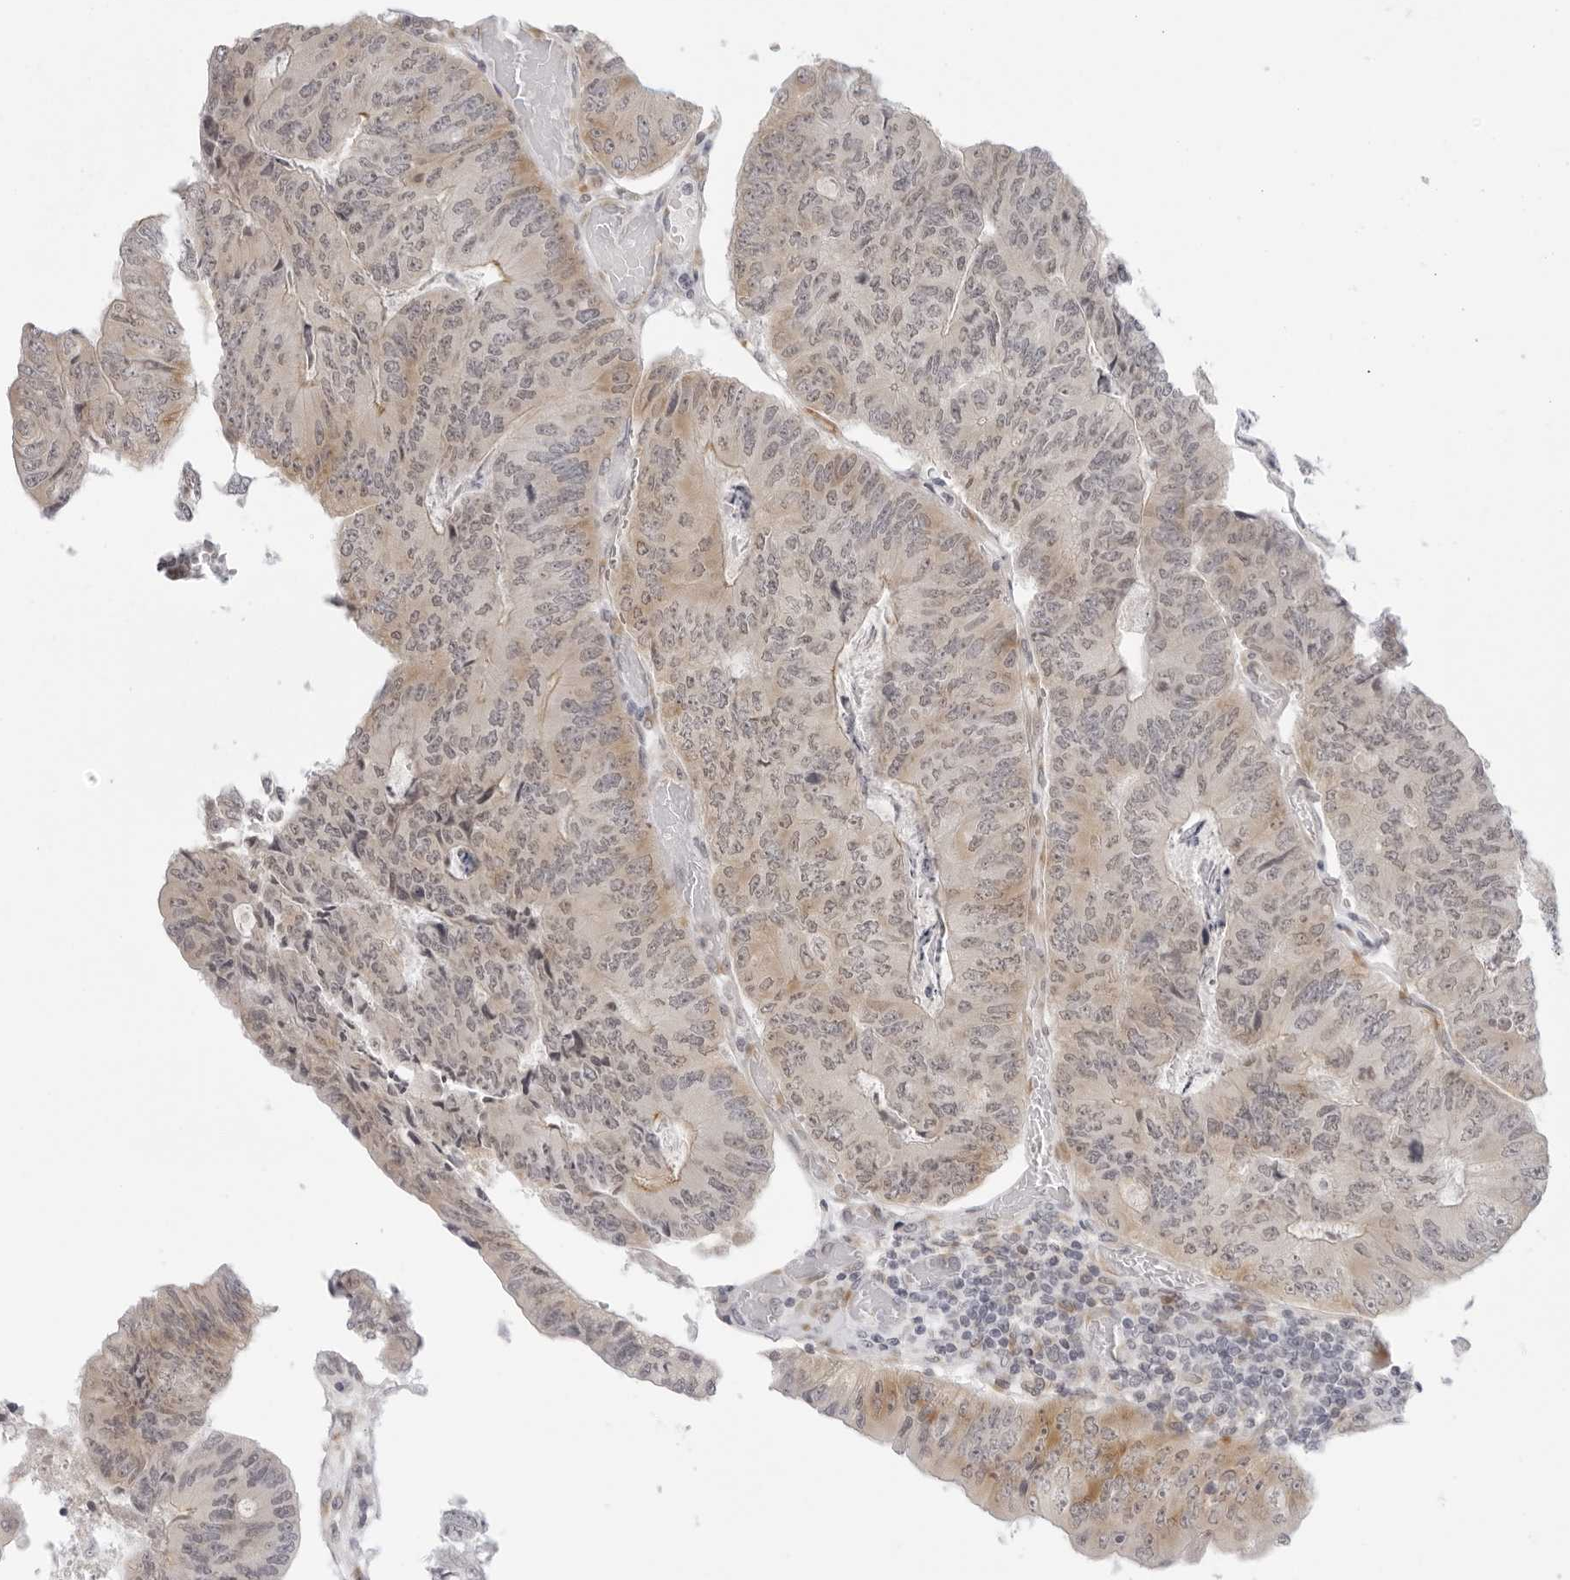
{"staining": {"intensity": "weak", "quantity": ">75%", "location": "cytoplasmic/membranous,nuclear"}, "tissue": "colorectal cancer", "cell_type": "Tumor cells", "image_type": "cancer", "snomed": [{"axis": "morphology", "description": "Adenocarcinoma, NOS"}, {"axis": "topography", "description": "Colon"}], "caption": "Immunohistochemistry of adenocarcinoma (colorectal) exhibits low levels of weak cytoplasmic/membranous and nuclear positivity in approximately >75% of tumor cells. The staining was performed using DAB to visualize the protein expression in brown, while the nuclei were stained in blue with hematoxylin (Magnification: 20x).", "gene": "EDN2", "patient": {"sex": "female", "age": 67}}